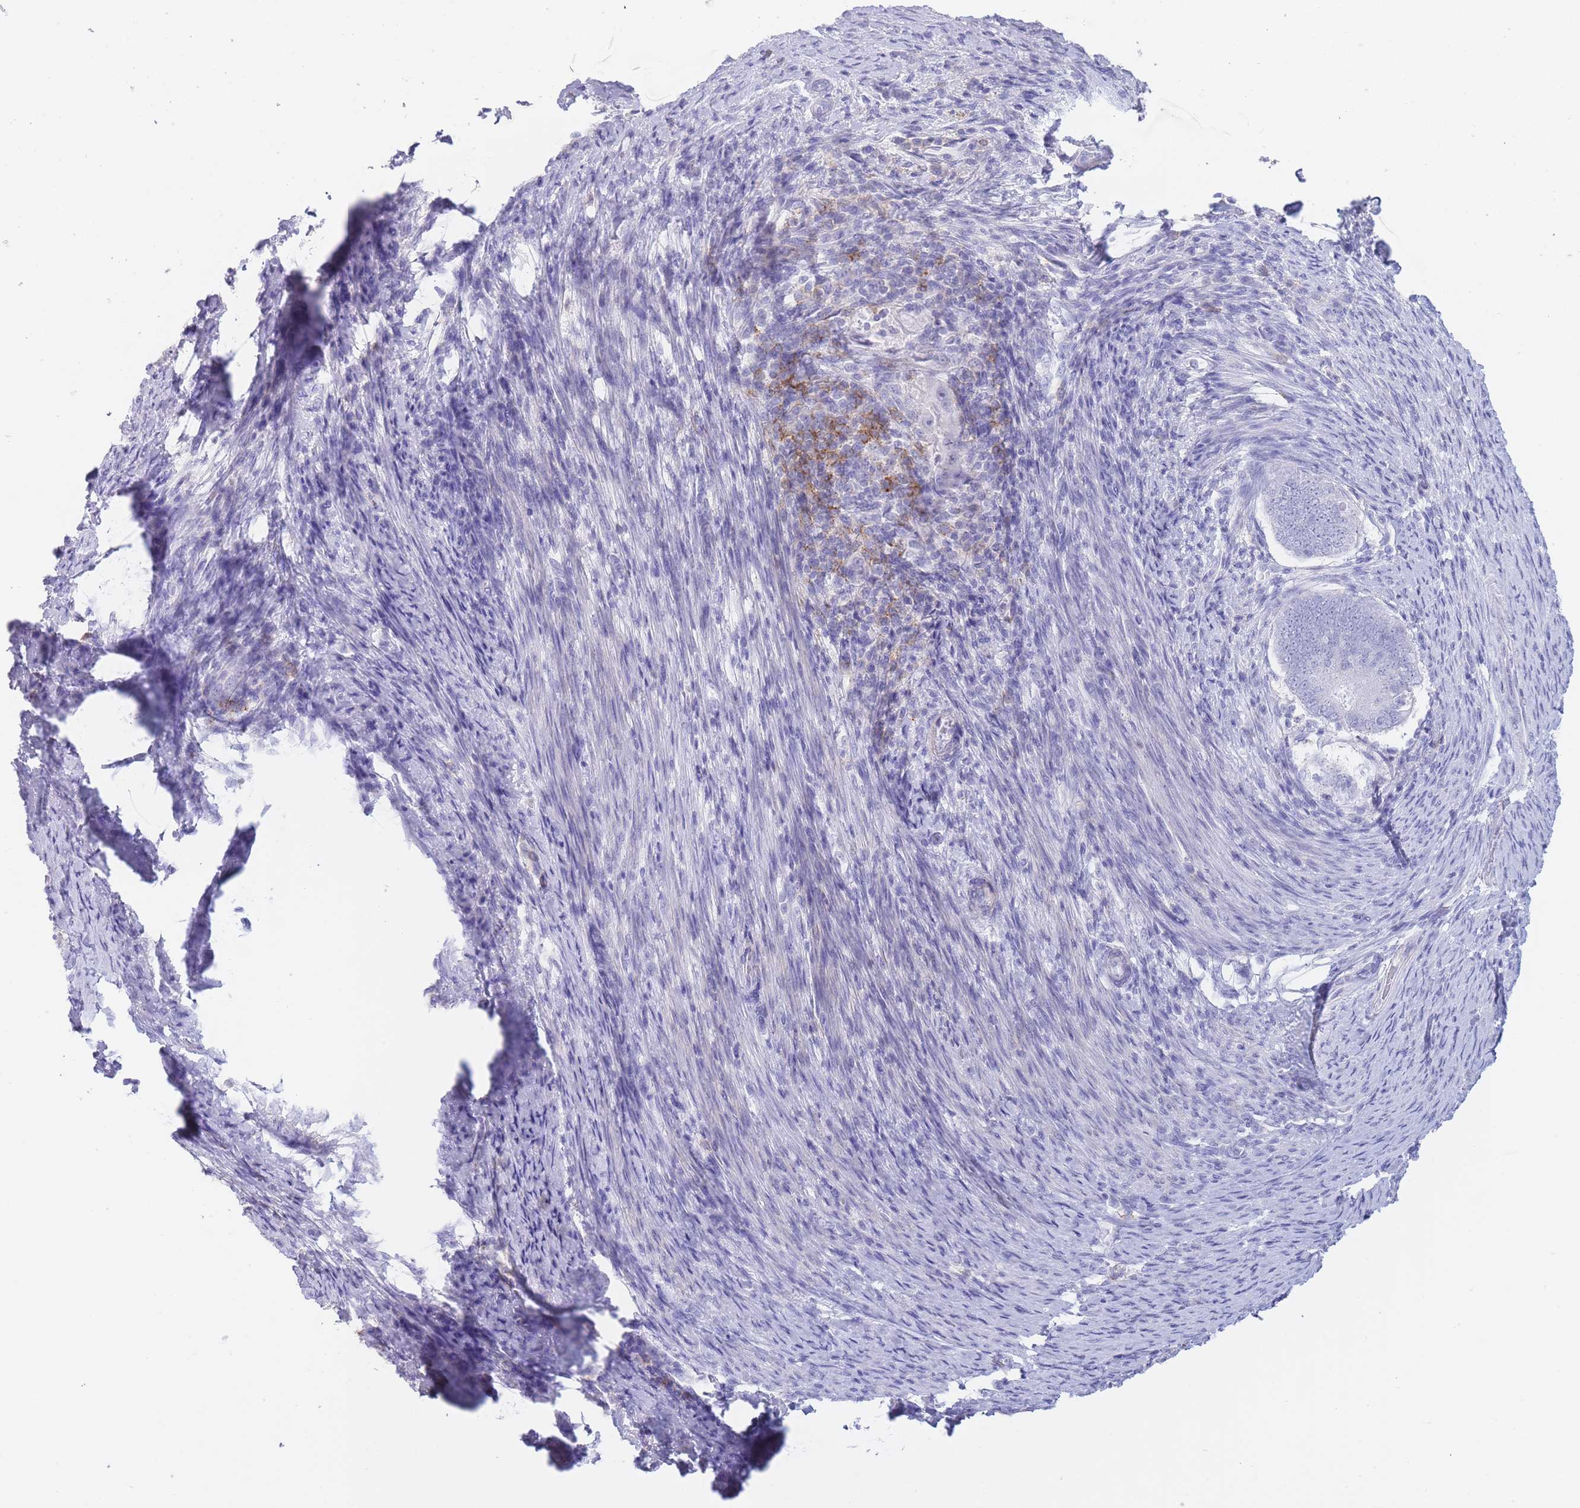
{"staining": {"intensity": "negative", "quantity": "none", "location": "none"}, "tissue": "endometrial cancer", "cell_type": "Tumor cells", "image_type": "cancer", "snomed": [{"axis": "morphology", "description": "Adenocarcinoma, NOS"}, {"axis": "topography", "description": "Endometrium"}], "caption": "Endometrial adenocarcinoma was stained to show a protein in brown. There is no significant positivity in tumor cells. The staining was performed using DAB (3,3'-diaminobenzidine) to visualize the protein expression in brown, while the nuclei were stained in blue with hematoxylin (Magnification: 20x).", "gene": "CD37", "patient": {"sex": "female", "age": 70}}